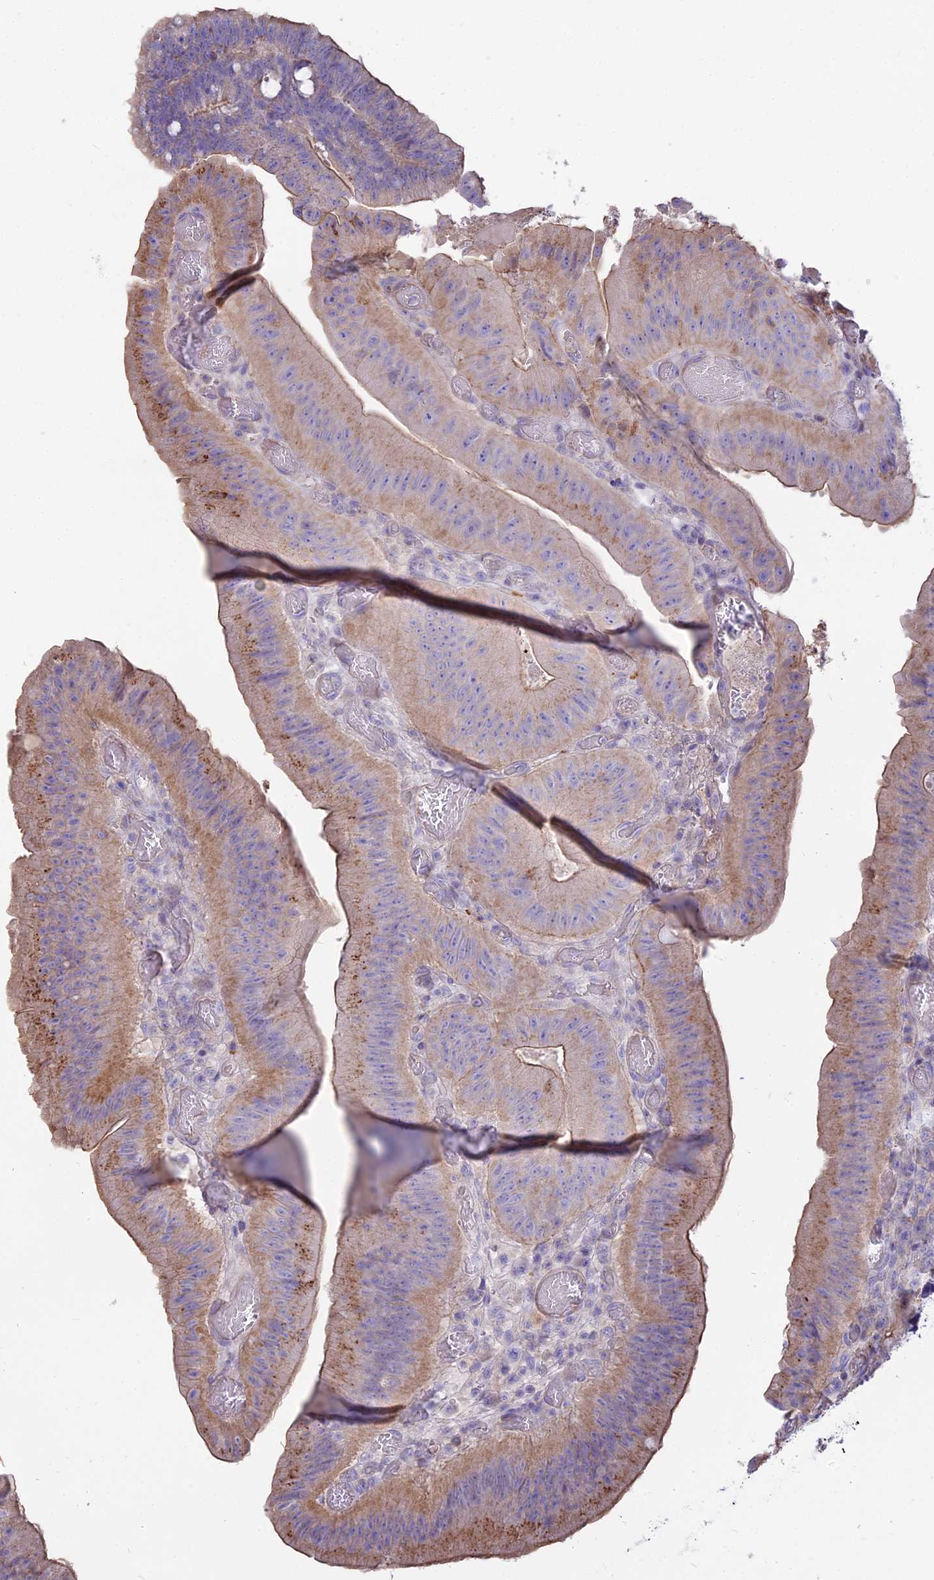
{"staining": {"intensity": "moderate", "quantity": "25%-75%", "location": "cytoplasmic/membranous"}, "tissue": "colorectal cancer", "cell_type": "Tumor cells", "image_type": "cancer", "snomed": [{"axis": "morphology", "description": "Adenocarcinoma, NOS"}, {"axis": "topography", "description": "Colon"}], "caption": "Tumor cells display moderate cytoplasmic/membranous positivity in about 25%-75% of cells in colorectal adenocarcinoma.", "gene": "SMIM24", "patient": {"sex": "female", "age": 43}}